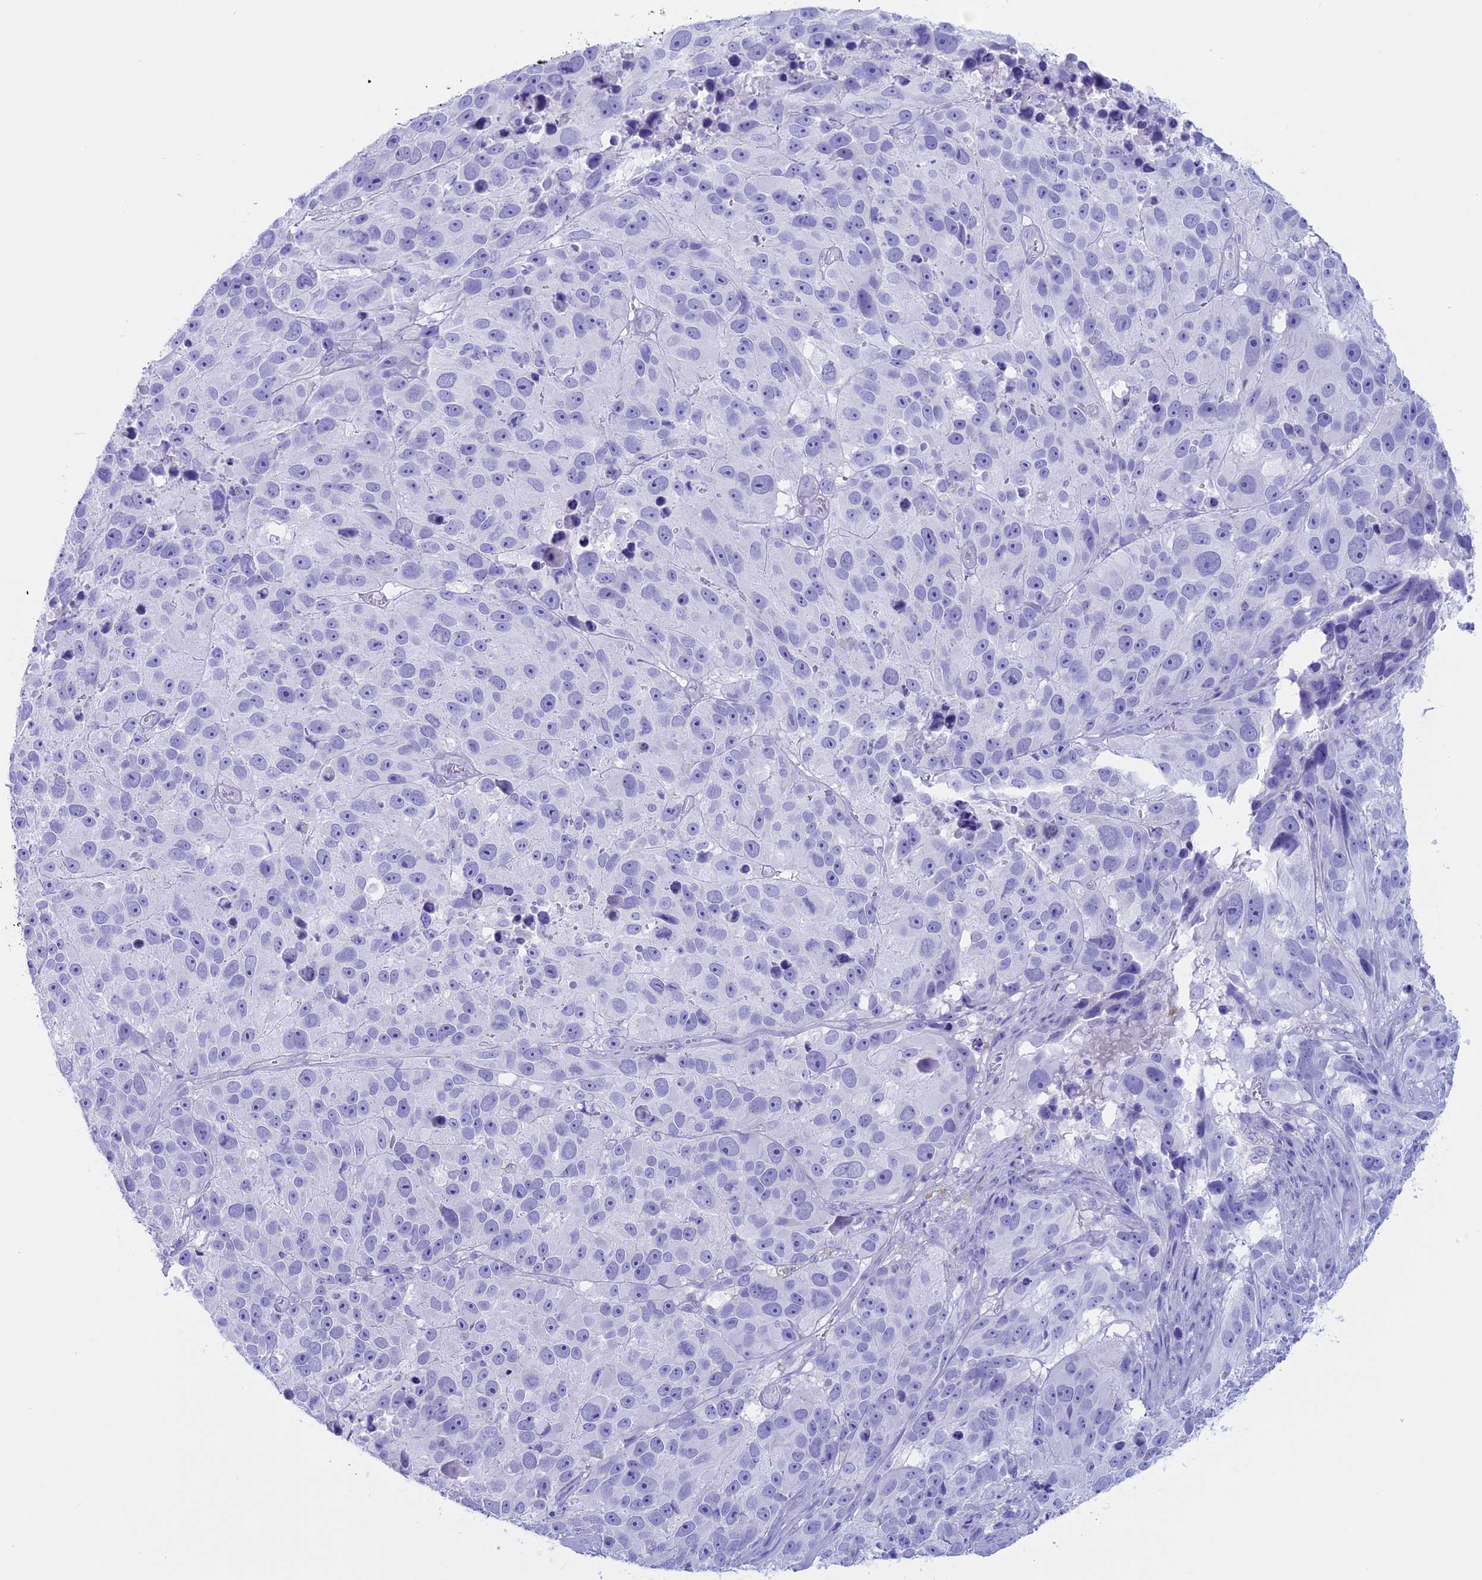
{"staining": {"intensity": "negative", "quantity": "none", "location": "none"}, "tissue": "melanoma", "cell_type": "Tumor cells", "image_type": "cancer", "snomed": [{"axis": "morphology", "description": "Malignant melanoma, NOS"}, {"axis": "topography", "description": "Skin"}], "caption": "Tumor cells are negative for brown protein staining in malignant melanoma.", "gene": "RP1", "patient": {"sex": "male", "age": 84}}